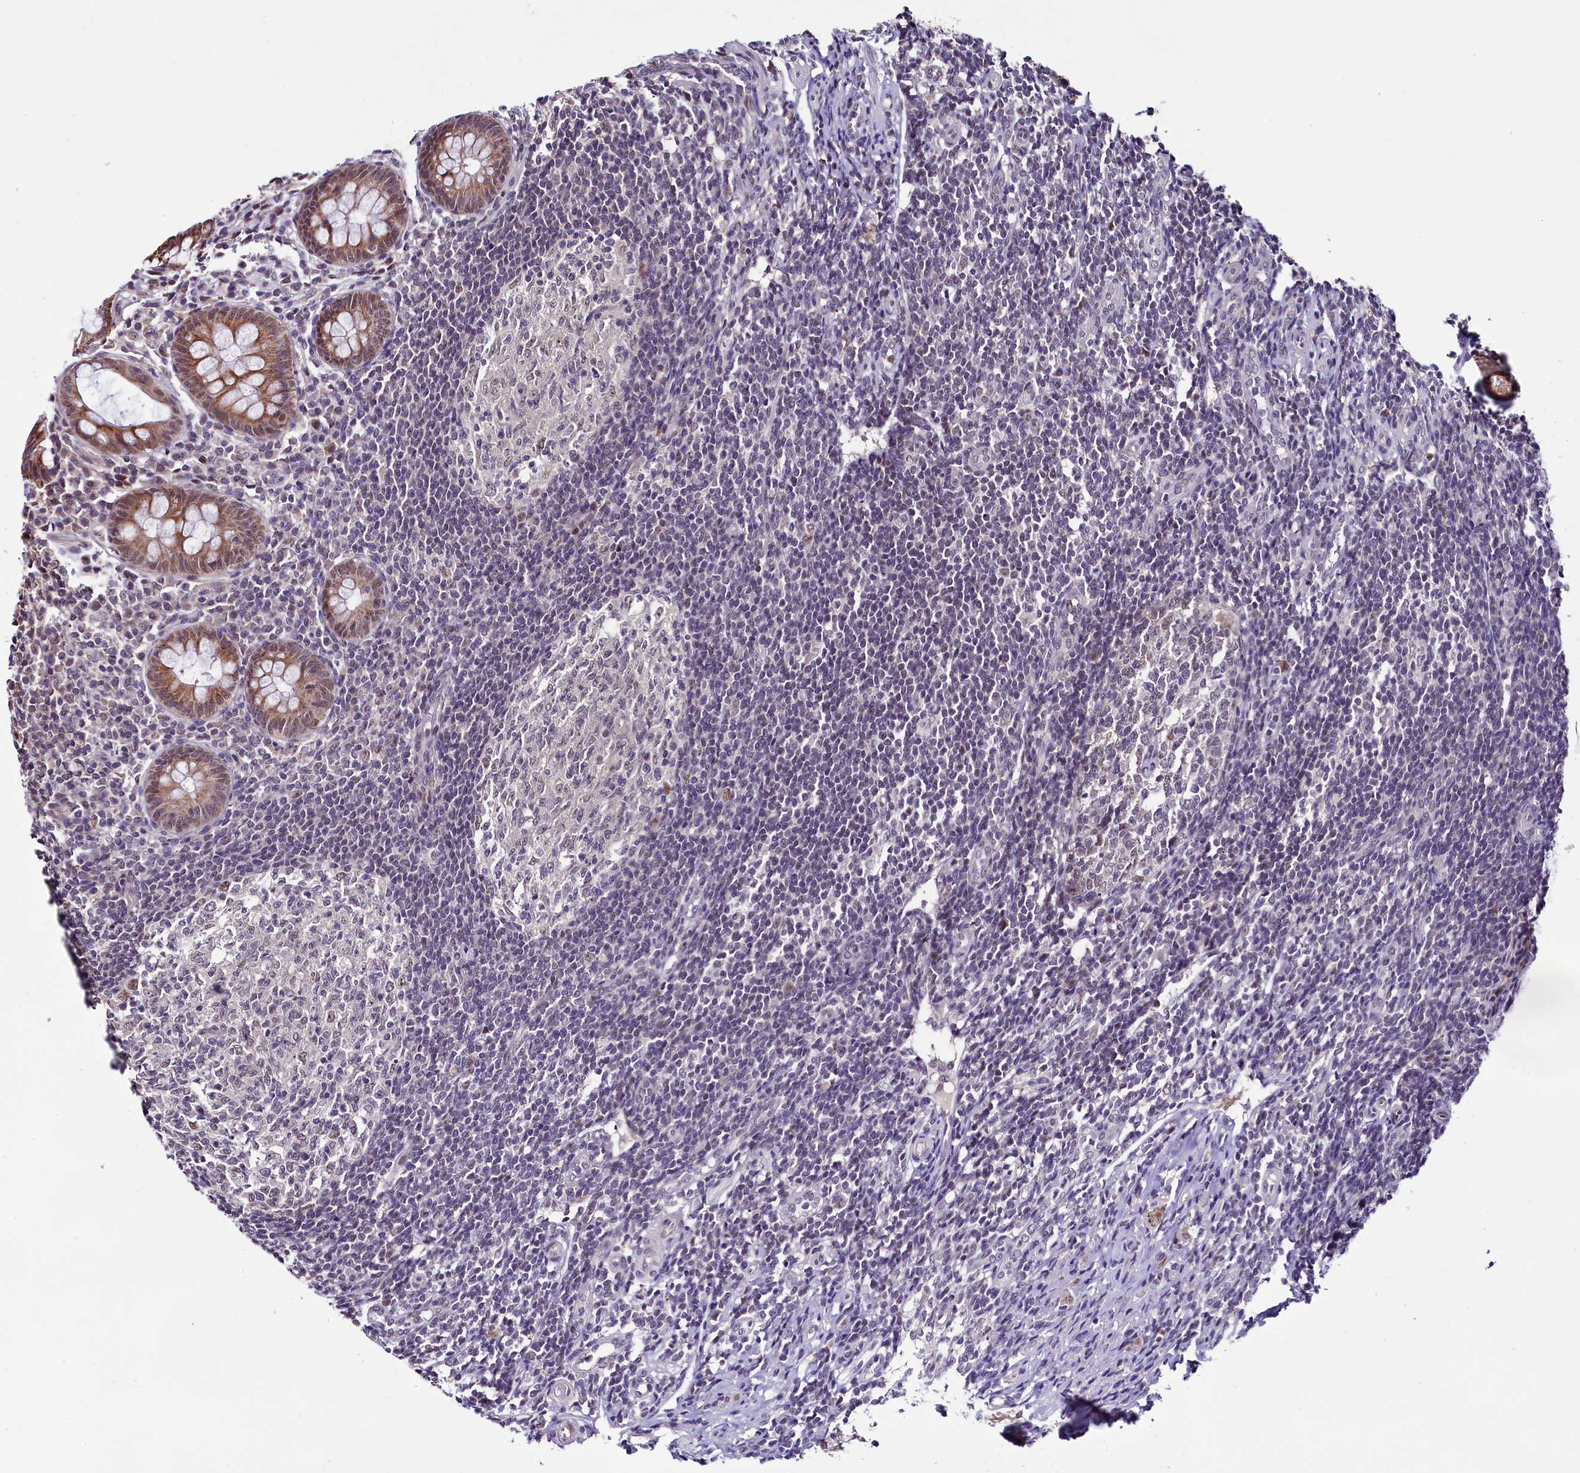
{"staining": {"intensity": "moderate", "quantity": ">75%", "location": "cytoplasmic/membranous,nuclear"}, "tissue": "appendix", "cell_type": "Glandular cells", "image_type": "normal", "snomed": [{"axis": "morphology", "description": "Normal tissue, NOS"}, {"axis": "topography", "description": "Appendix"}], "caption": "Immunohistochemical staining of normal human appendix reveals medium levels of moderate cytoplasmic/membranous,nuclear expression in approximately >75% of glandular cells.", "gene": "RPUSD2", "patient": {"sex": "female", "age": 33}}